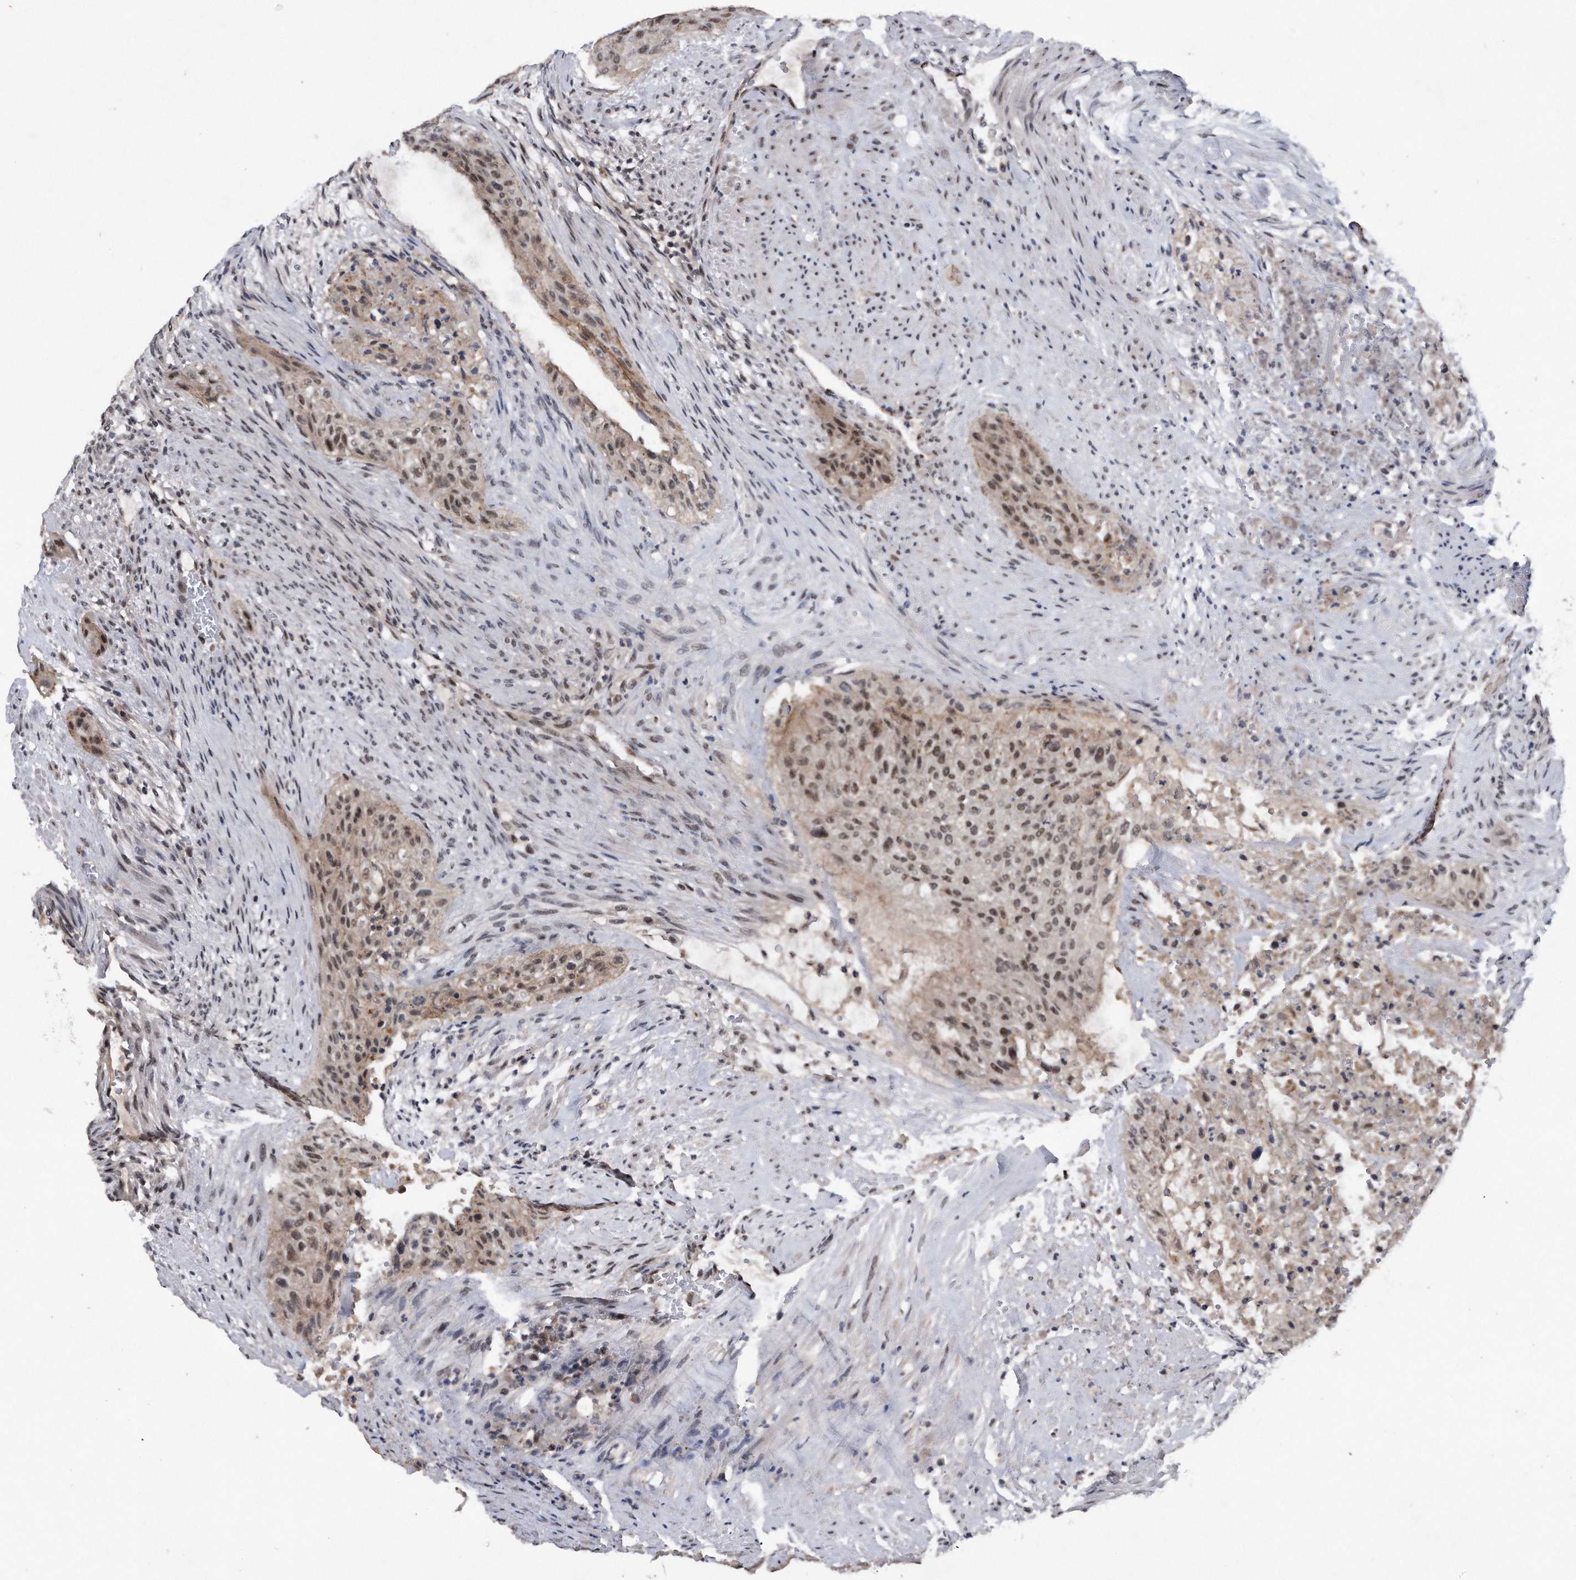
{"staining": {"intensity": "moderate", "quantity": ">75%", "location": "nuclear"}, "tissue": "urothelial cancer", "cell_type": "Tumor cells", "image_type": "cancer", "snomed": [{"axis": "morphology", "description": "Urothelial carcinoma, High grade"}, {"axis": "topography", "description": "Urinary bladder"}], "caption": "The photomicrograph demonstrates immunohistochemical staining of urothelial cancer. There is moderate nuclear staining is present in approximately >75% of tumor cells.", "gene": "VIRMA", "patient": {"sex": "male", "age": 35}}